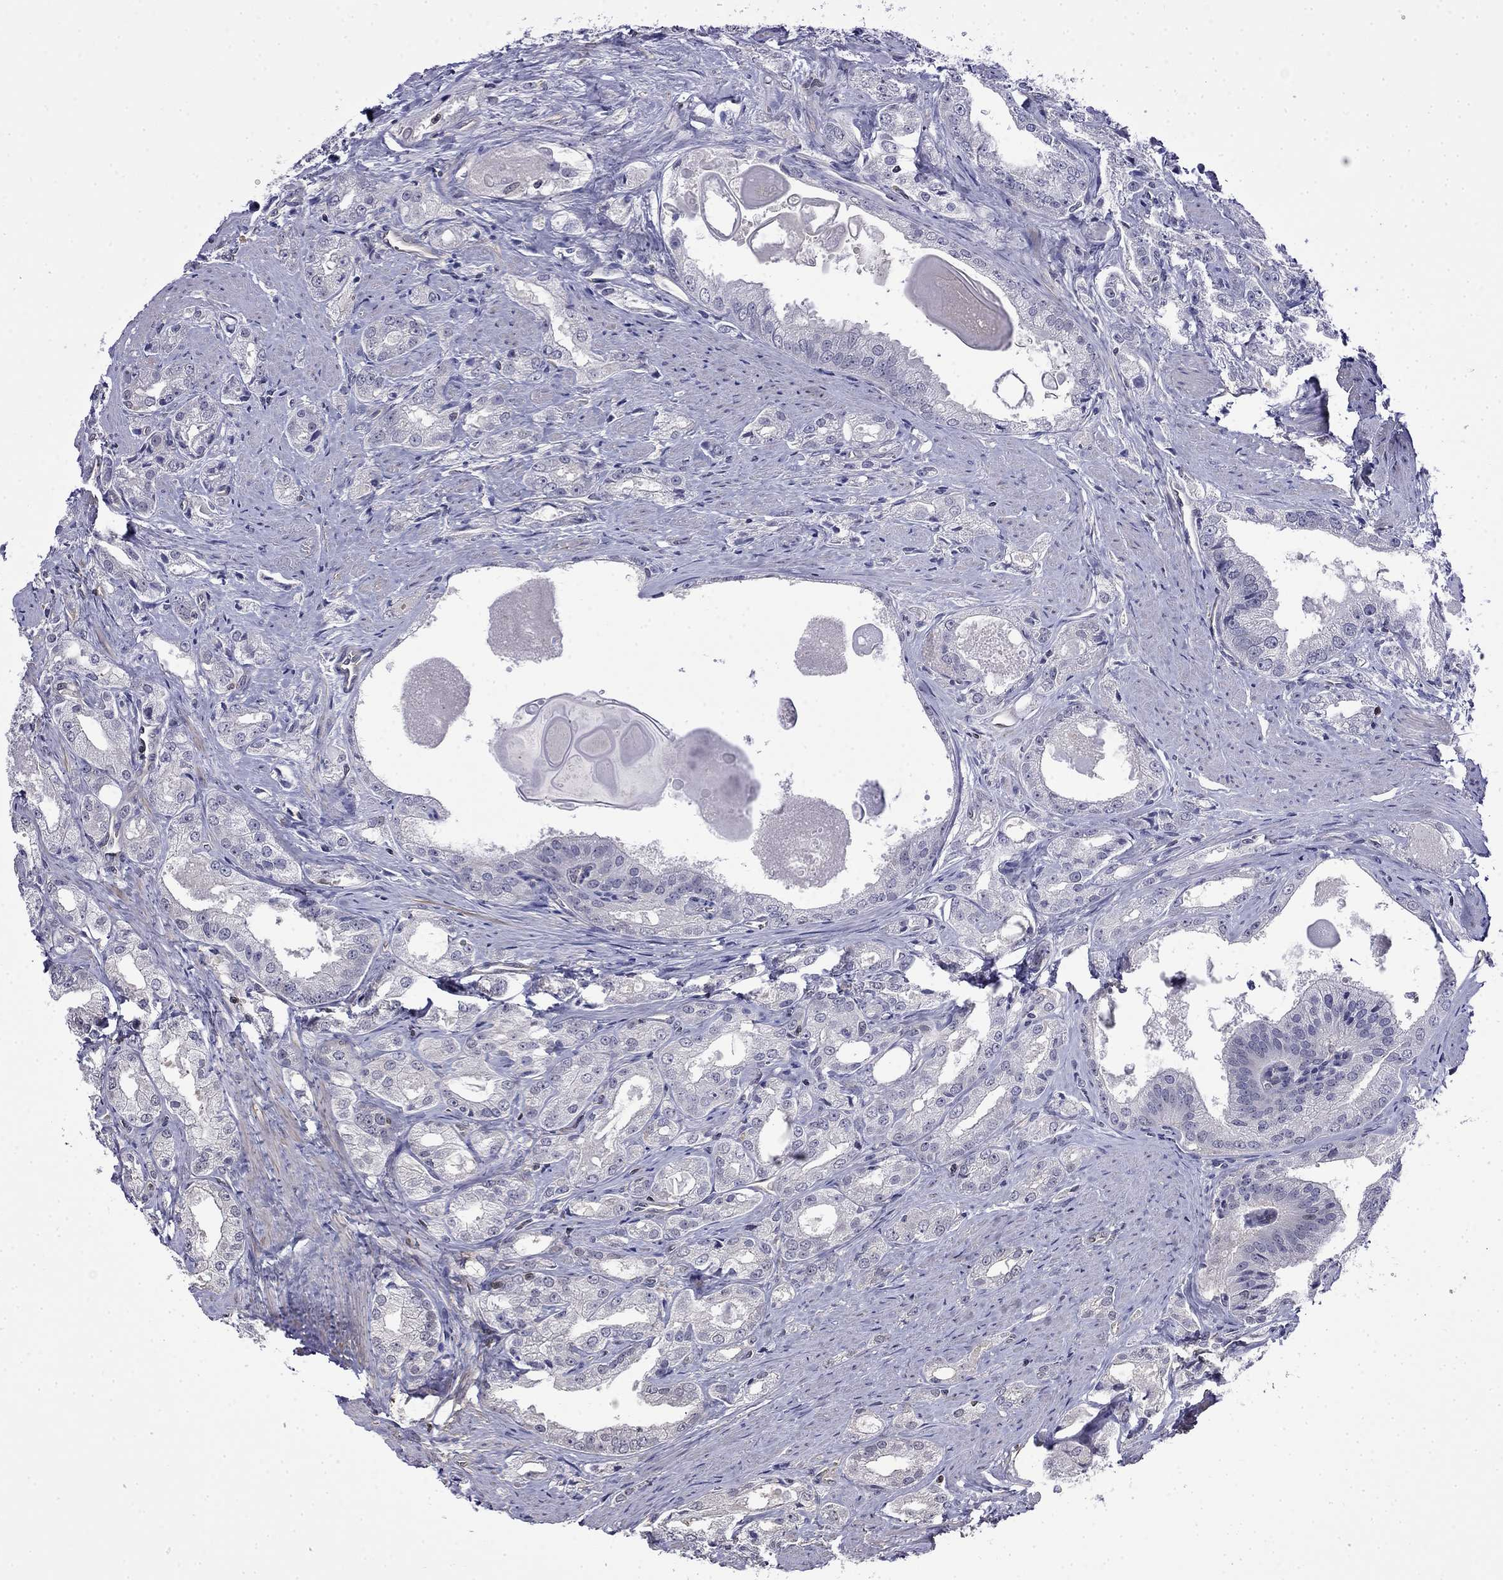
{"staining": {"intensity": "negative", "quantity": "none", "location": "none"}, "tissue": "prostate cancer", "cell_type": "Tumor cells", "image_type": "cancer", "snomed": [{"axis": "morphology", "description": "Adenocarcinoma, NOS"}, {"axis": "morphology", "description": "Adenocarcinoma, High grade"}, {"axis": "topography", "description": "Prostate"}], "caption": "Prostate cancer stained for a protein using immunohistochemistry (IHC) exhibits no expression tumor cells.", "gene": "GUCA1B", "patient": {"sex": "male", "age": 70}}